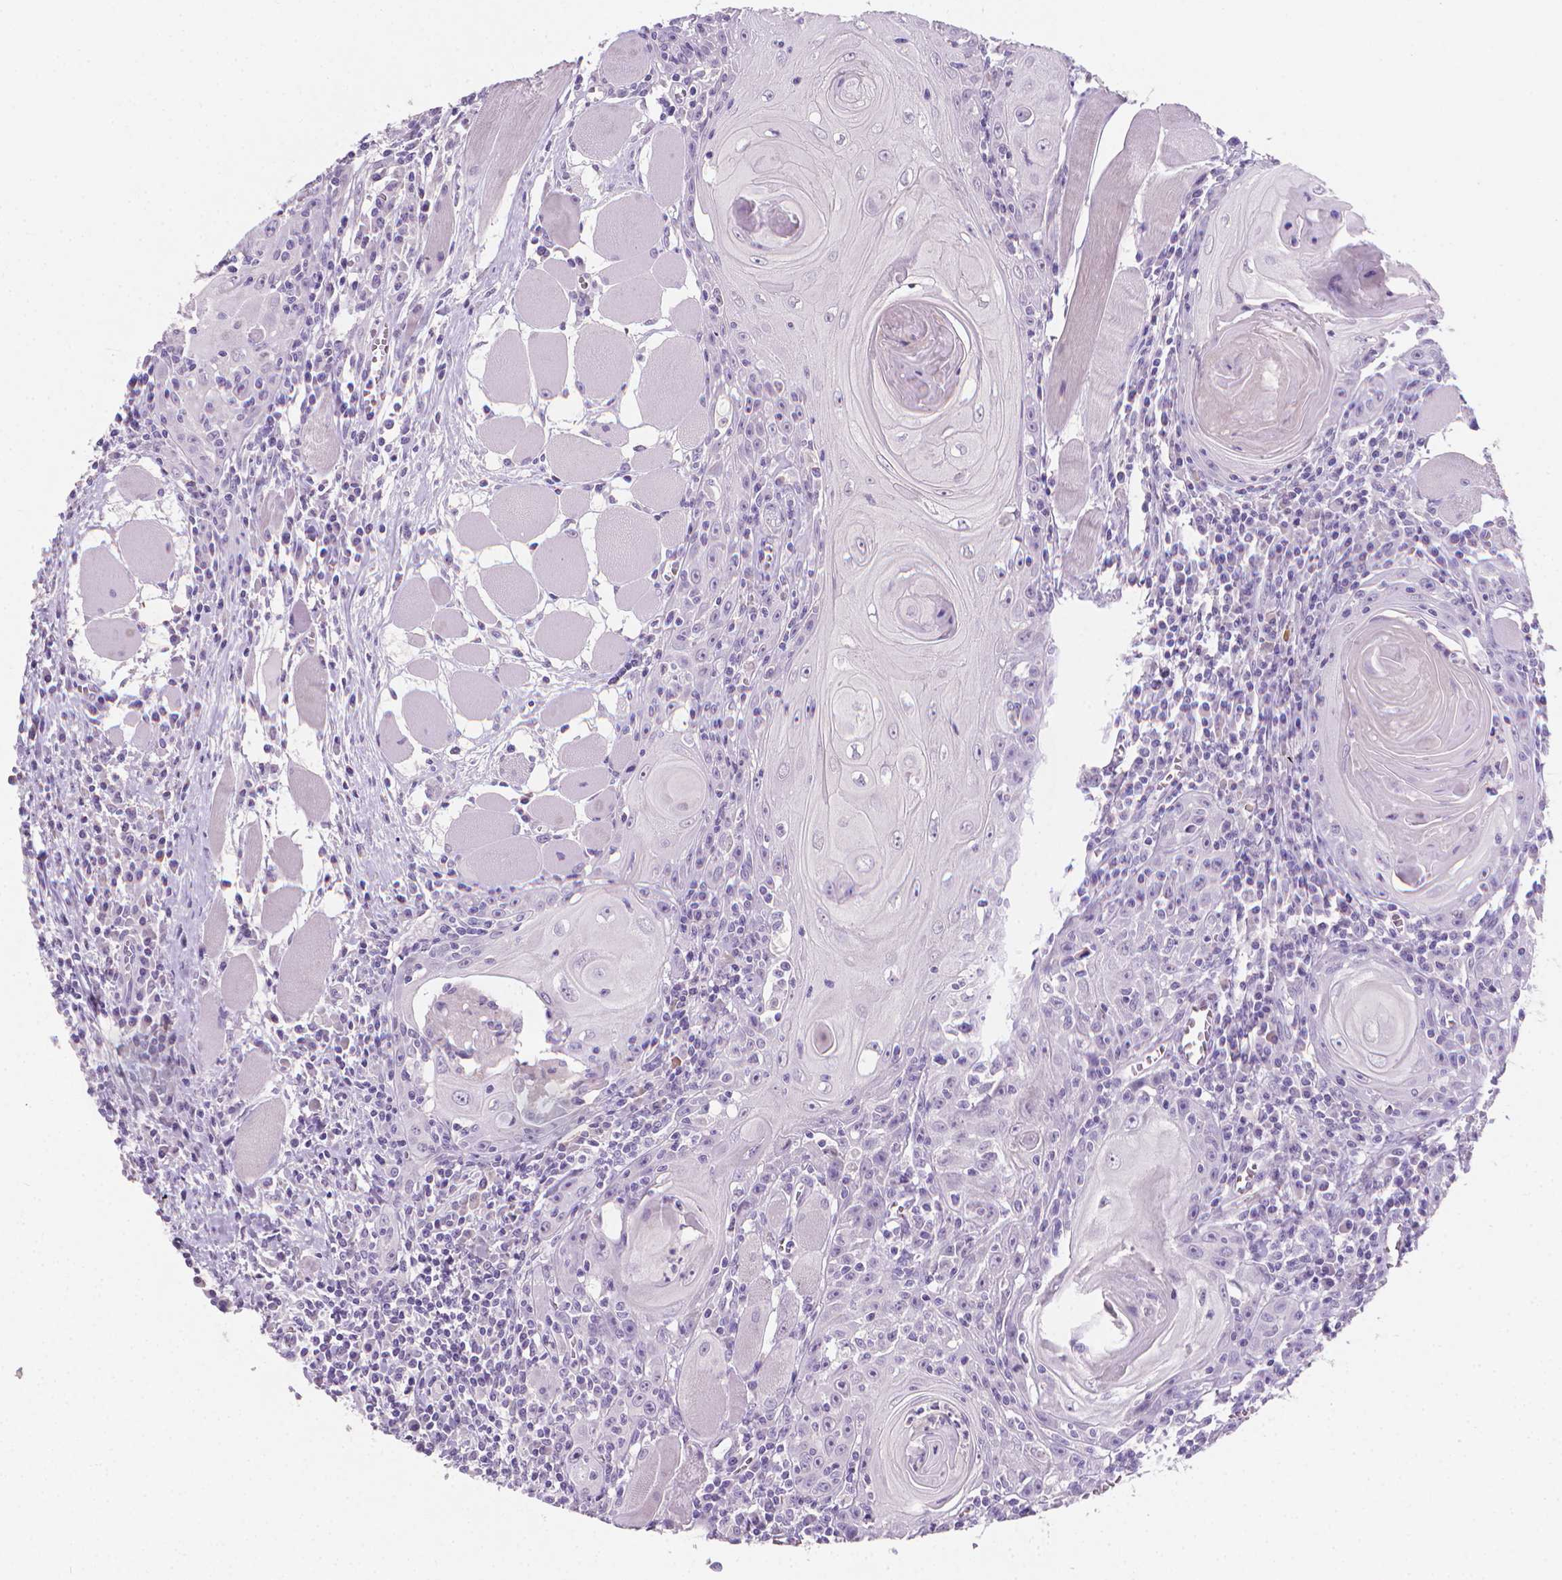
{"staining": {"intensity": "negative", "quantity": "none", "location": "none"}, "tissue": "head and neck cancer", "cell_type": "Tumor cells", "image_type": "cancer", "snomed": [{"axis": "morphology", "description": "Normal tissue, NOS"}, {"axis": "morphology", "description": "Squamous cell carcinoma, NOS"}, {"axis": "topography", "description": "Oral tissue"}, {"axis": "topography", "description": "Head-Neck"}], "caption": "Immunohistochemistry (IHC) photomicrograph of human head and neck cancer (squamous cell carcinoma) stained for a protein (brown), which demonstrates no positivity in tumor cells.", "gene": "XPNPEP2", "patient": {"sex": "male", "age": 52}}